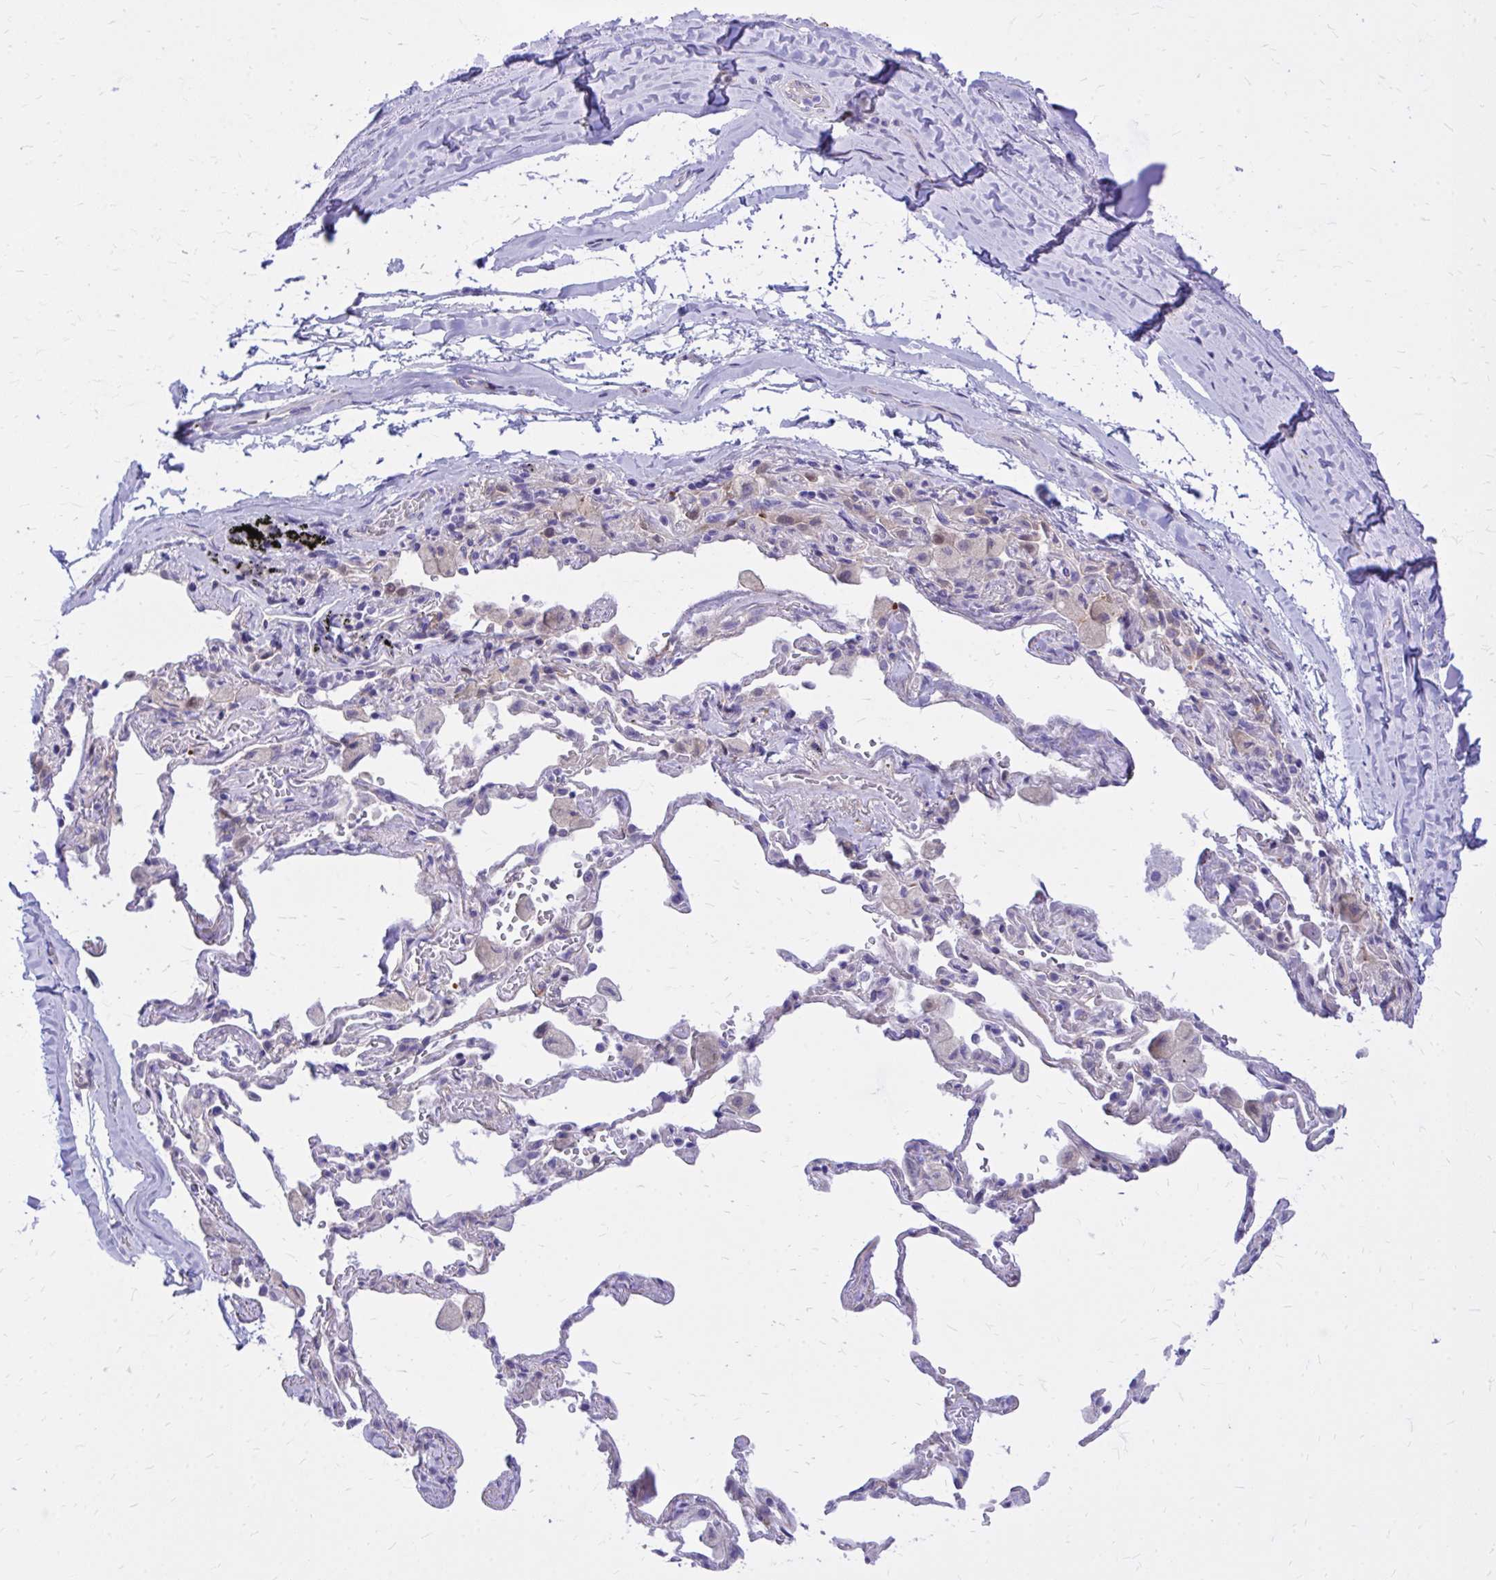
{"staining": {"intensity": "negative", "quantity": "none", "location": "none"}, "tissue": "adipose tissue", "cell_type": "Adipocytes", "image_type": "normal", "snomed": [{"axis": "morphology", "description": "Normal tissue, NOS"}, {"axis": "topography", "description": "Cartilage tissue"}, {"axis": "topography", "description": "Bronchus"}], "caption": "This is an IHC histopathology image of unremarkable human adipose tissue. There is no positivity in adipocytes.", "gene": "EPB41L1", "patient": {"sex": "male", "age": 64}}